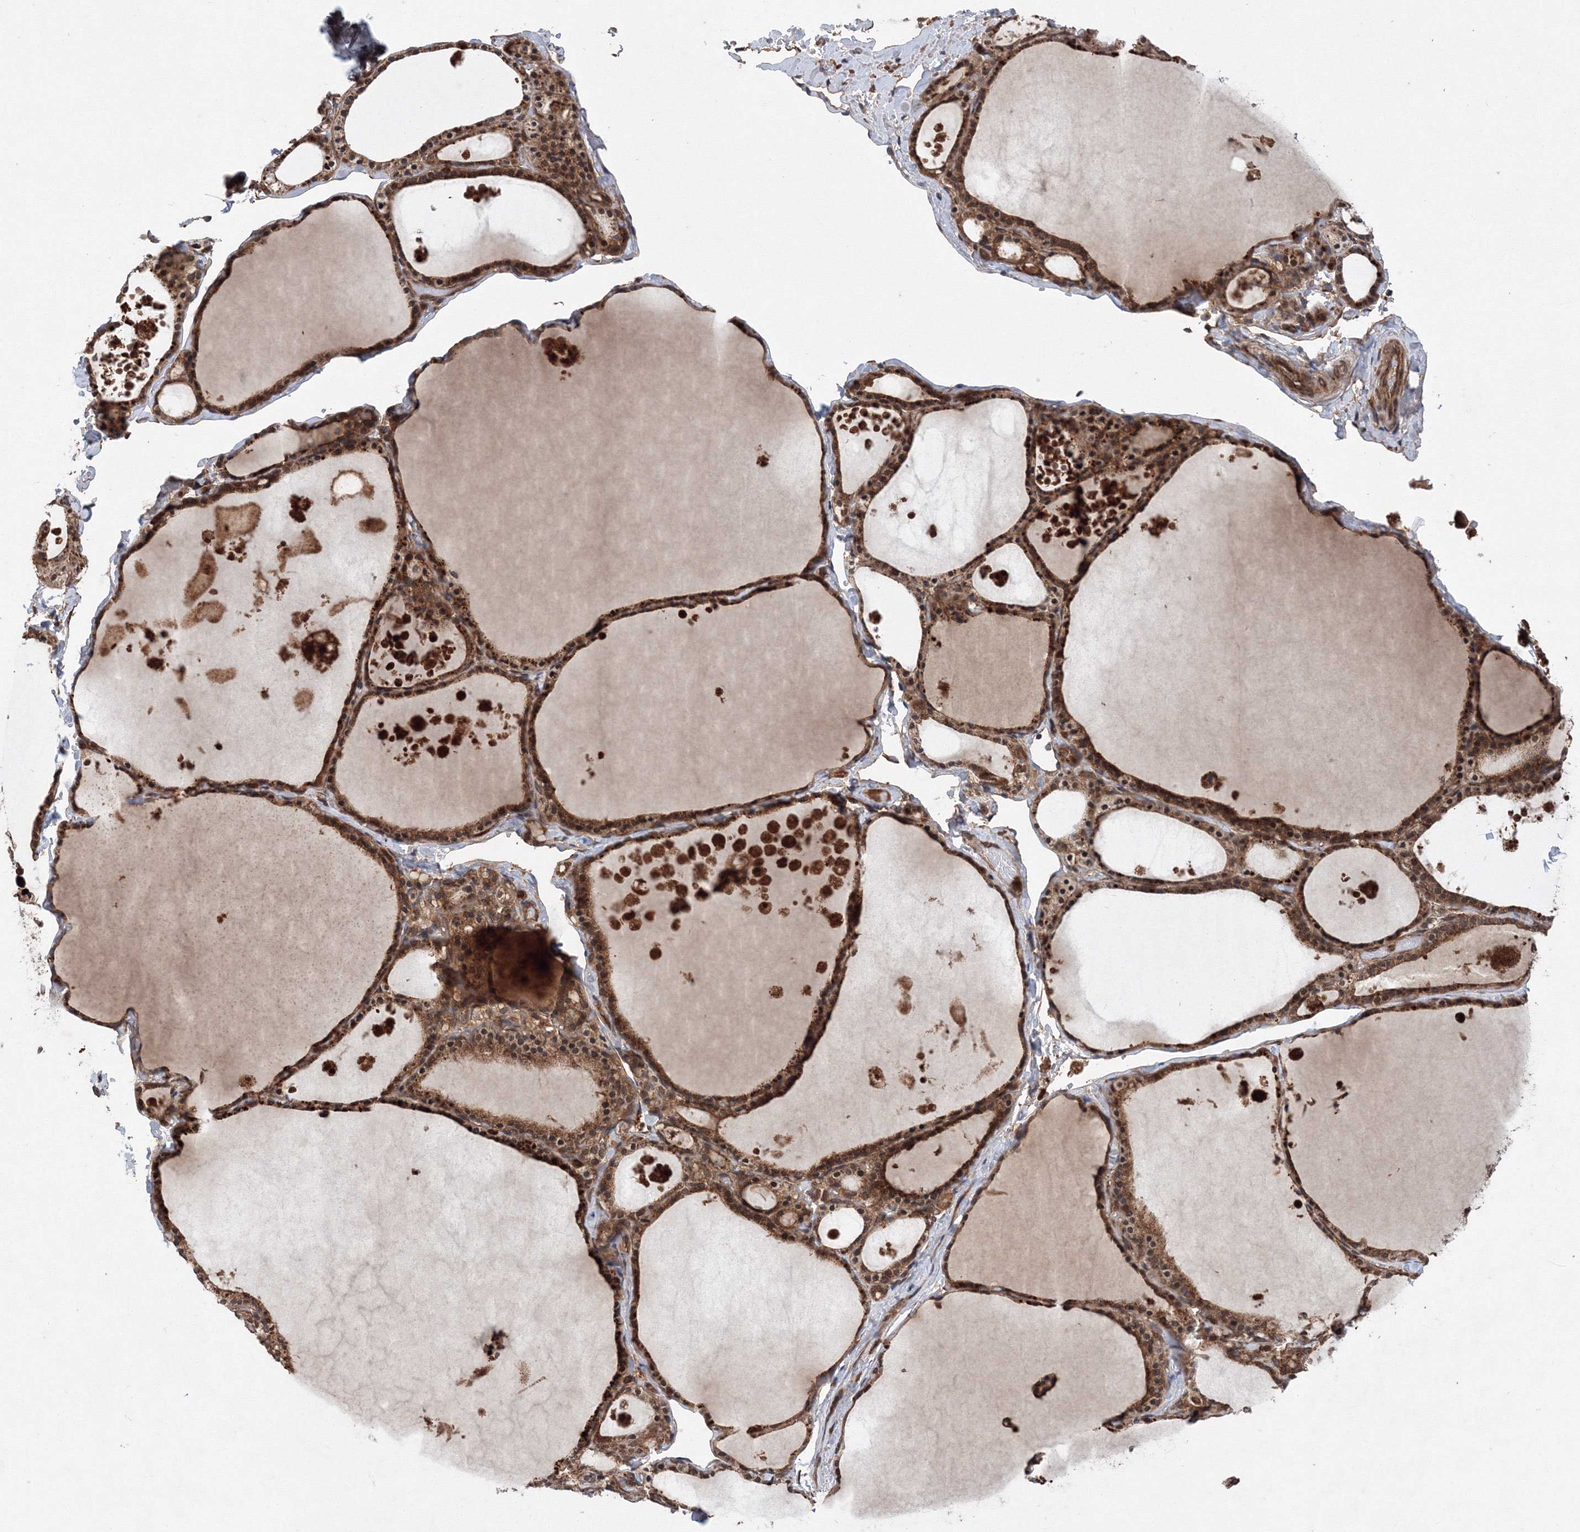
{"staining": {"intensity": "strong", "quantity": ">75%", "location": "cytoplasmic/membranous"}, "tissue": "thyroid gland", "cell_type": "Glandular cells", "image_type": "normal", "snomed": [{"axis": "morphology", "description": "Normal tissue, NOS"}, {"axis": "topography", "description": "Thyroid gland"}], "caption": "Human thyroid gland stained with a brown dye exhibits strong cytoplasmic/membranous positive staining in about >75% of glandular cells.", "gene": "ATG3", "patient": {"sex": "male", "age": 56}}